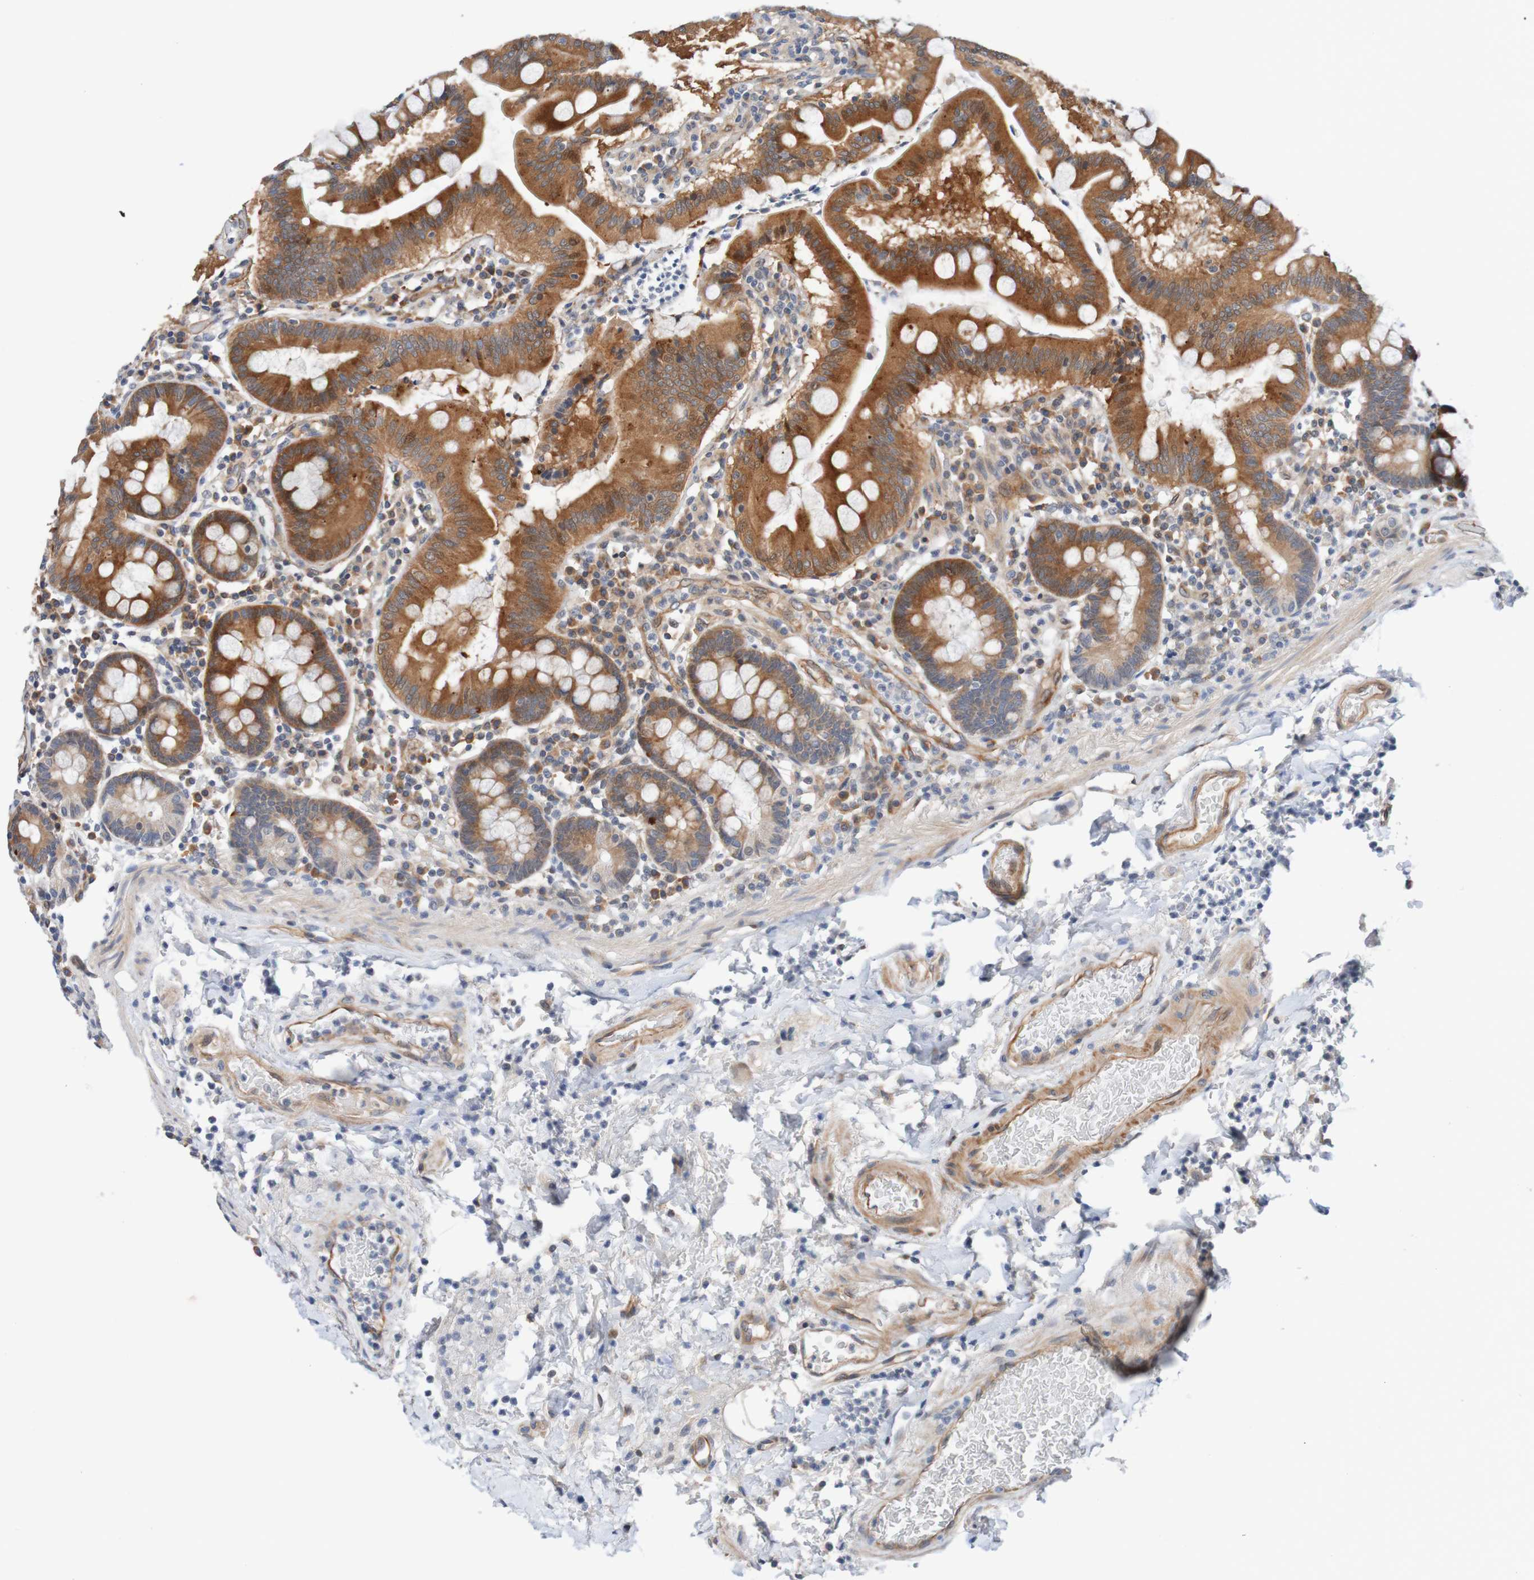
{"staining": {"intensity": "moderate", "quantity": ">75%", "location": "cytoplasmic/membranous"}, "tissue": "stomach", "cell_type": "Glandular cells", "image_type": "normal", "snomed": [{"axis": "morphology", "description": "Normal tissue, NOS"}, {"axis": "topography", "description": "Stomach, upper"}], "caption": "Glandular cells exhibit medium levels of moderate cytoplasmic/membranous staining in approximately >75% of cells in unremarkable human stomach. (DAB = brown stain, brightfield microscopy at high magnification).", "gene": "CPED1", "patient": {"sex": "male", "age": 68}}